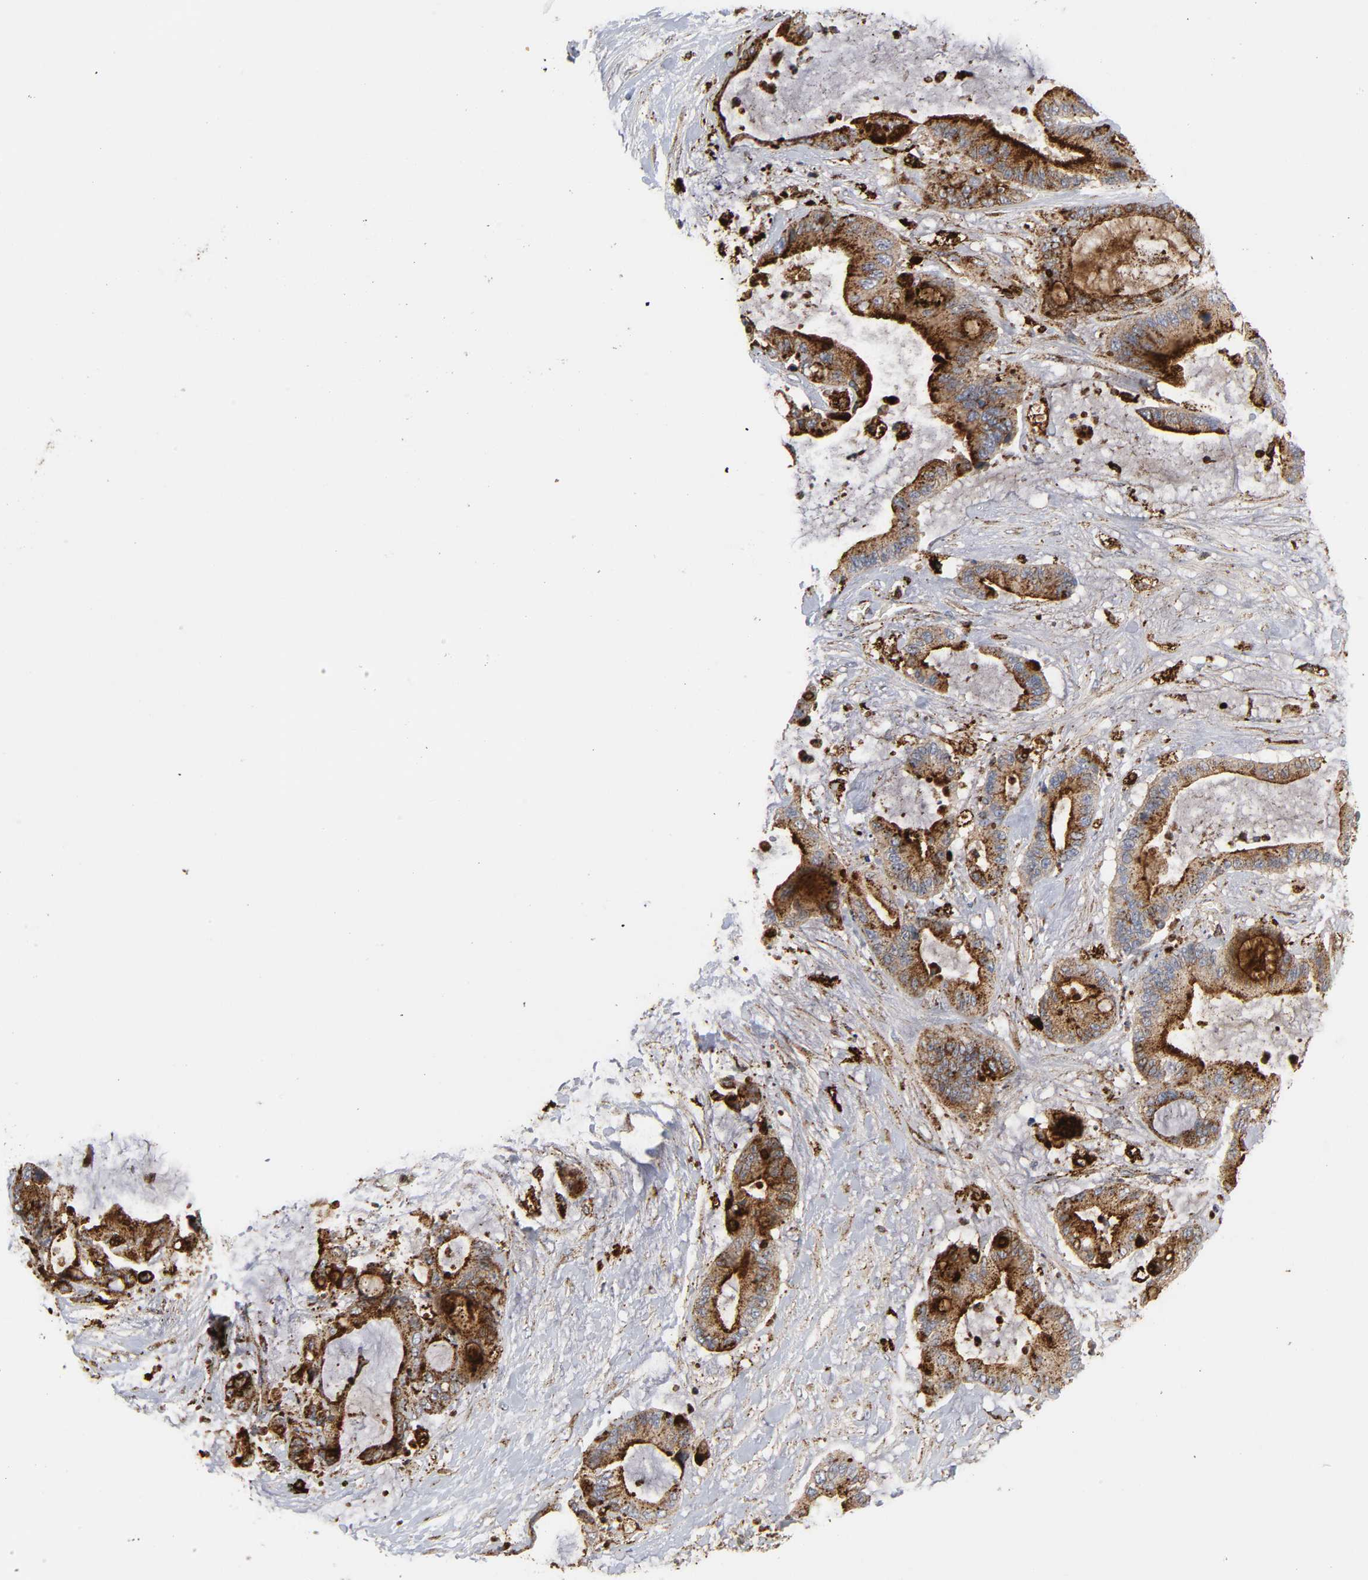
{"staining": {"intensity": "strong", "quantity": ">75%", "location": "cytoplasmic/membranous"}, "tissue": "liver cancer", "cell_type": "Tumor cells", "image_type": "cancer", "snomed": [{"axis": "morphology", "description": "Cholangiocarcinoma"}, {"axis": "topography", "description": "Liver"}], "caption": "The immunohistochemical stain shows strong cytoplasmic/membranous positivity in tumor cells of cholangiocarcinoma (liver) tissue. Using DAB (3,3'-diaminobenzidine) (brown) and hematoxylin (blue) stains, captured at high magnification using brightfield microscopy.", "gene": "PSAP", "patient": {"sex": "female", "age": 73}}